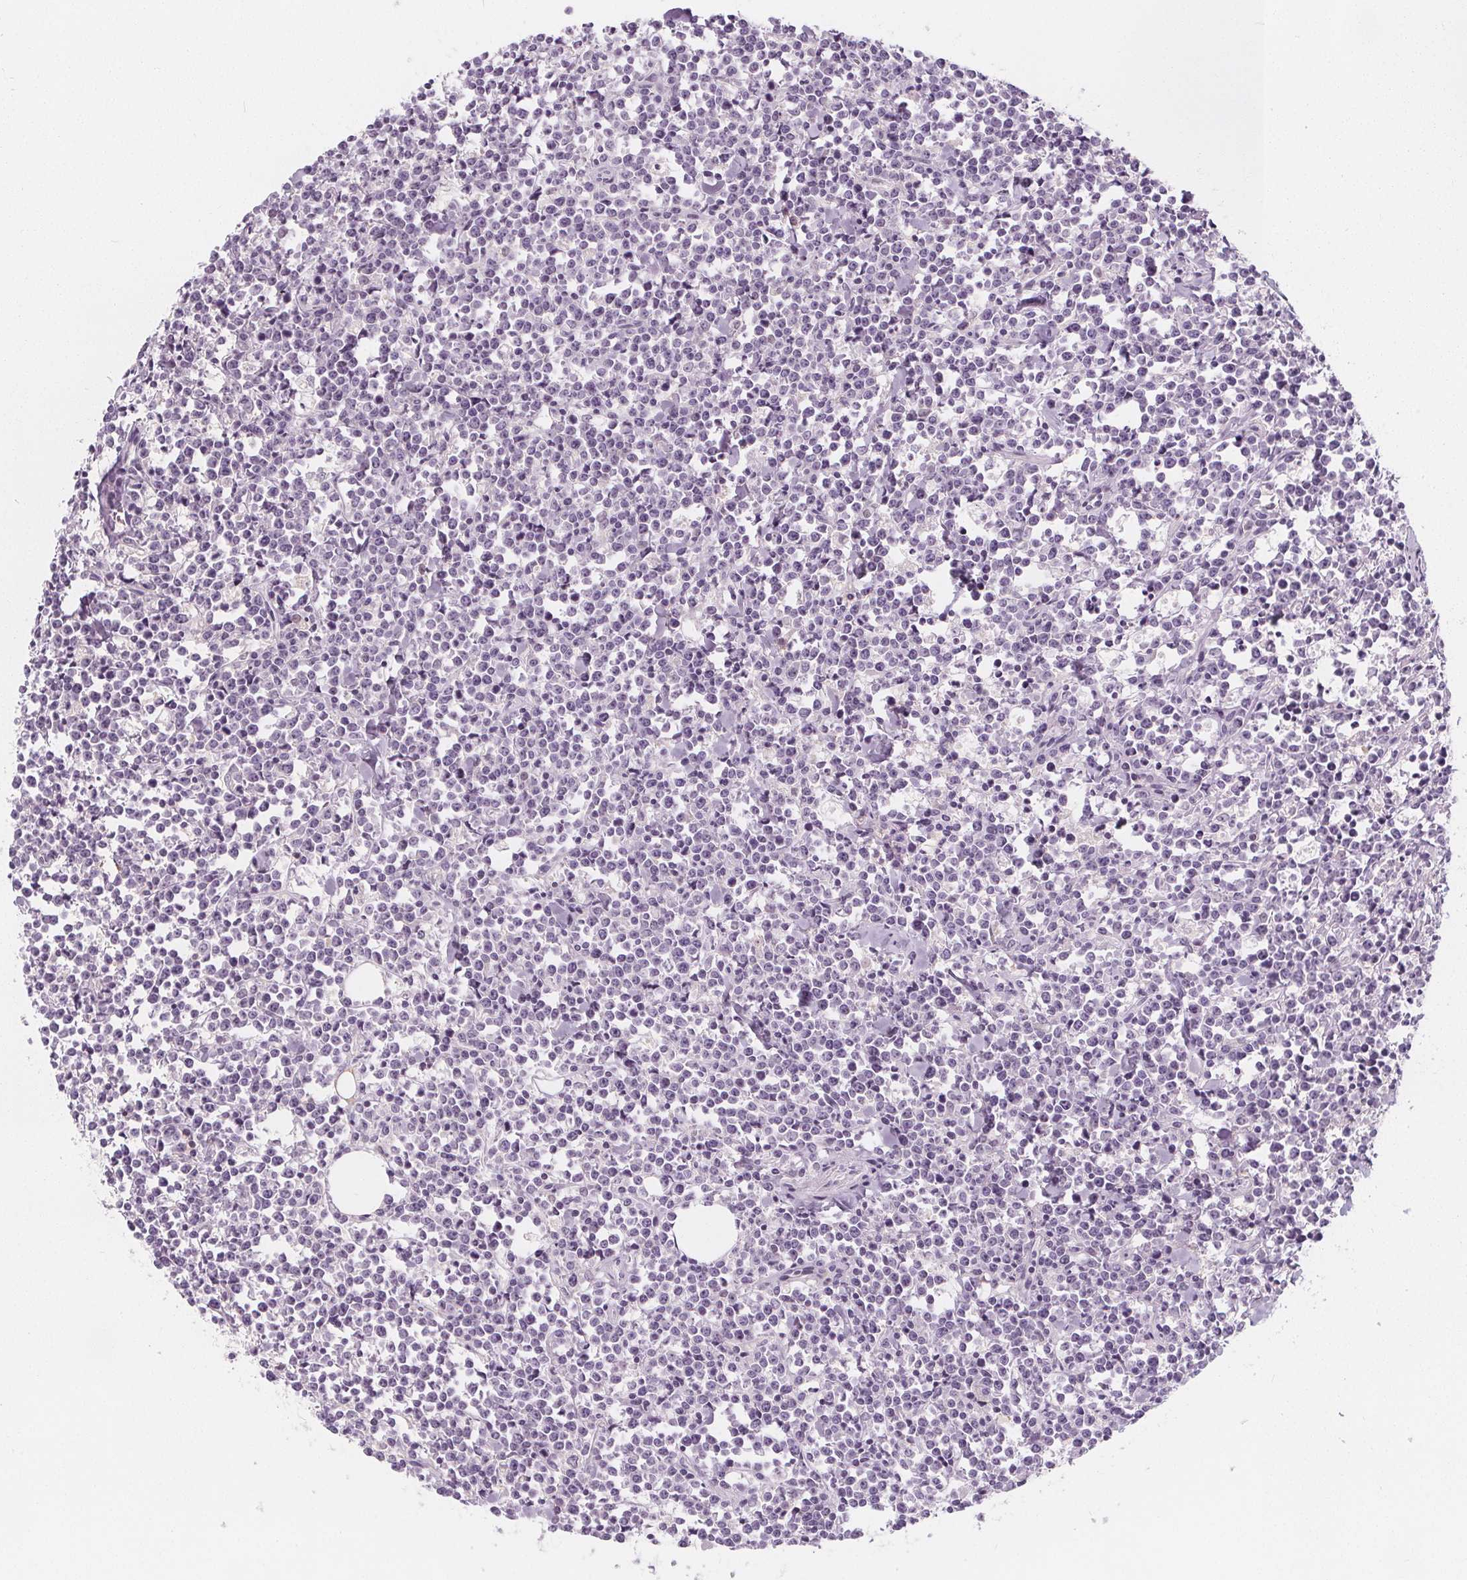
{"staining": {"intensity": "negative", "quantity": "none", "location": "none"}, "tissue": "lymphoma", "cell_type": "Tumor cells", "image_type": "cancer", "snomed": [{"axis": "morphology", "description": "Malignant lymphoma, non-Hodgkin's type, High grade"}, {"axis": "topography", "description": "Small intestine"}], "caption": "The image shows no staining of tumor cells in lymphoma.", "gene": "UGP2", "patient": {"sex": "female", "age": 56}}